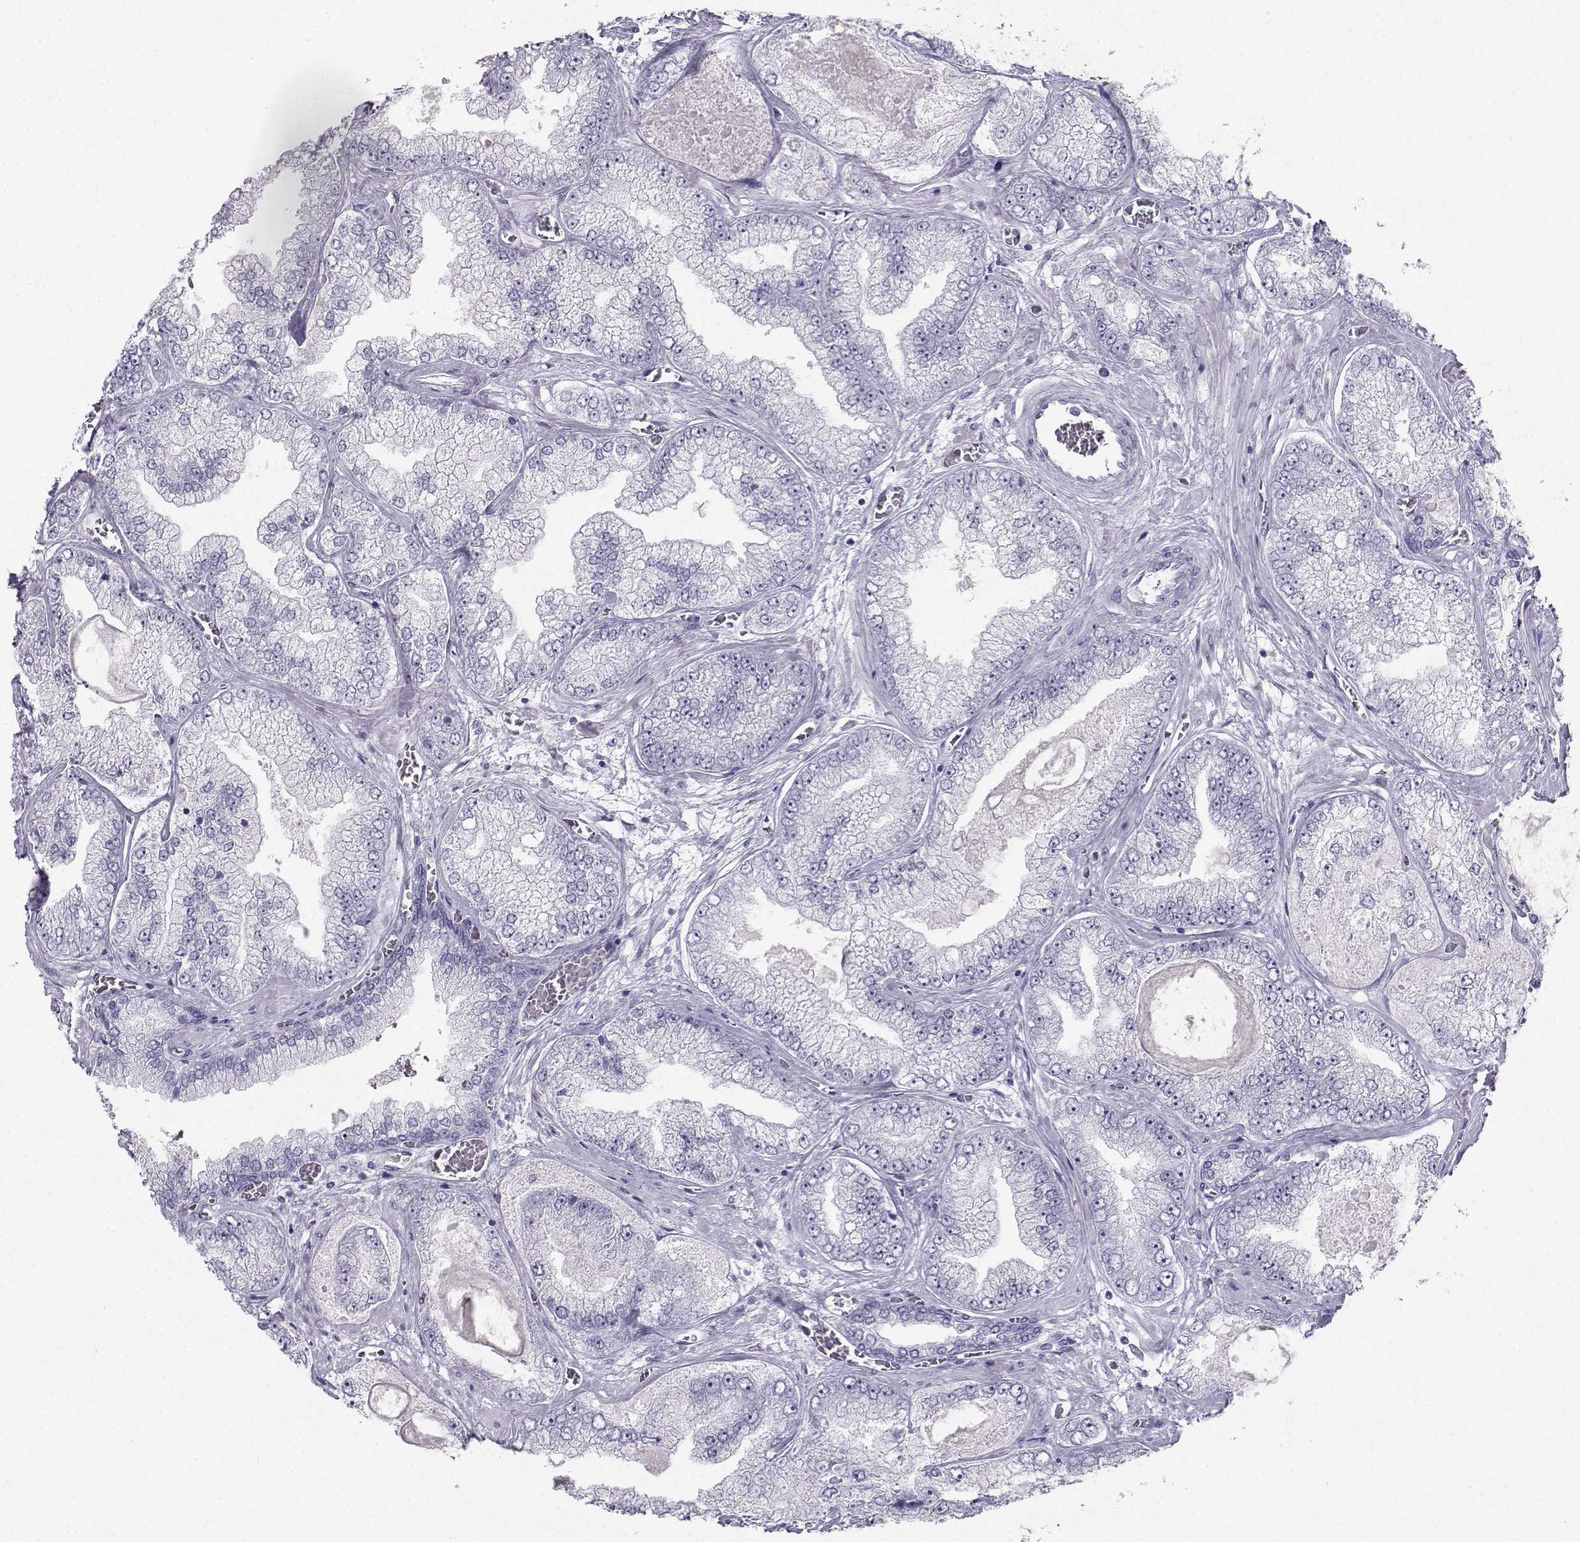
{"staining": {"intensity": "negative", "quantity": "none", "location": "none"}, "tissue": "prostate cancer", "cell_type": "Tumor cells", "image_type": "cancer", "snomed": [{"axis": "morphology", "description": "Adenocarcinoma, Low grade"}, {"axis": "topography", "description": "Prostate"}], "caption": "Tumor cells show no significant positivity in prostate cancer (low-grade adenocarcinoma). (Brightfield microscopy of DAB (3,3'-diaminobenzidine) IHC at high magnification).", "gene": "SST", "patient": {"sex": "male", "age": 57}}